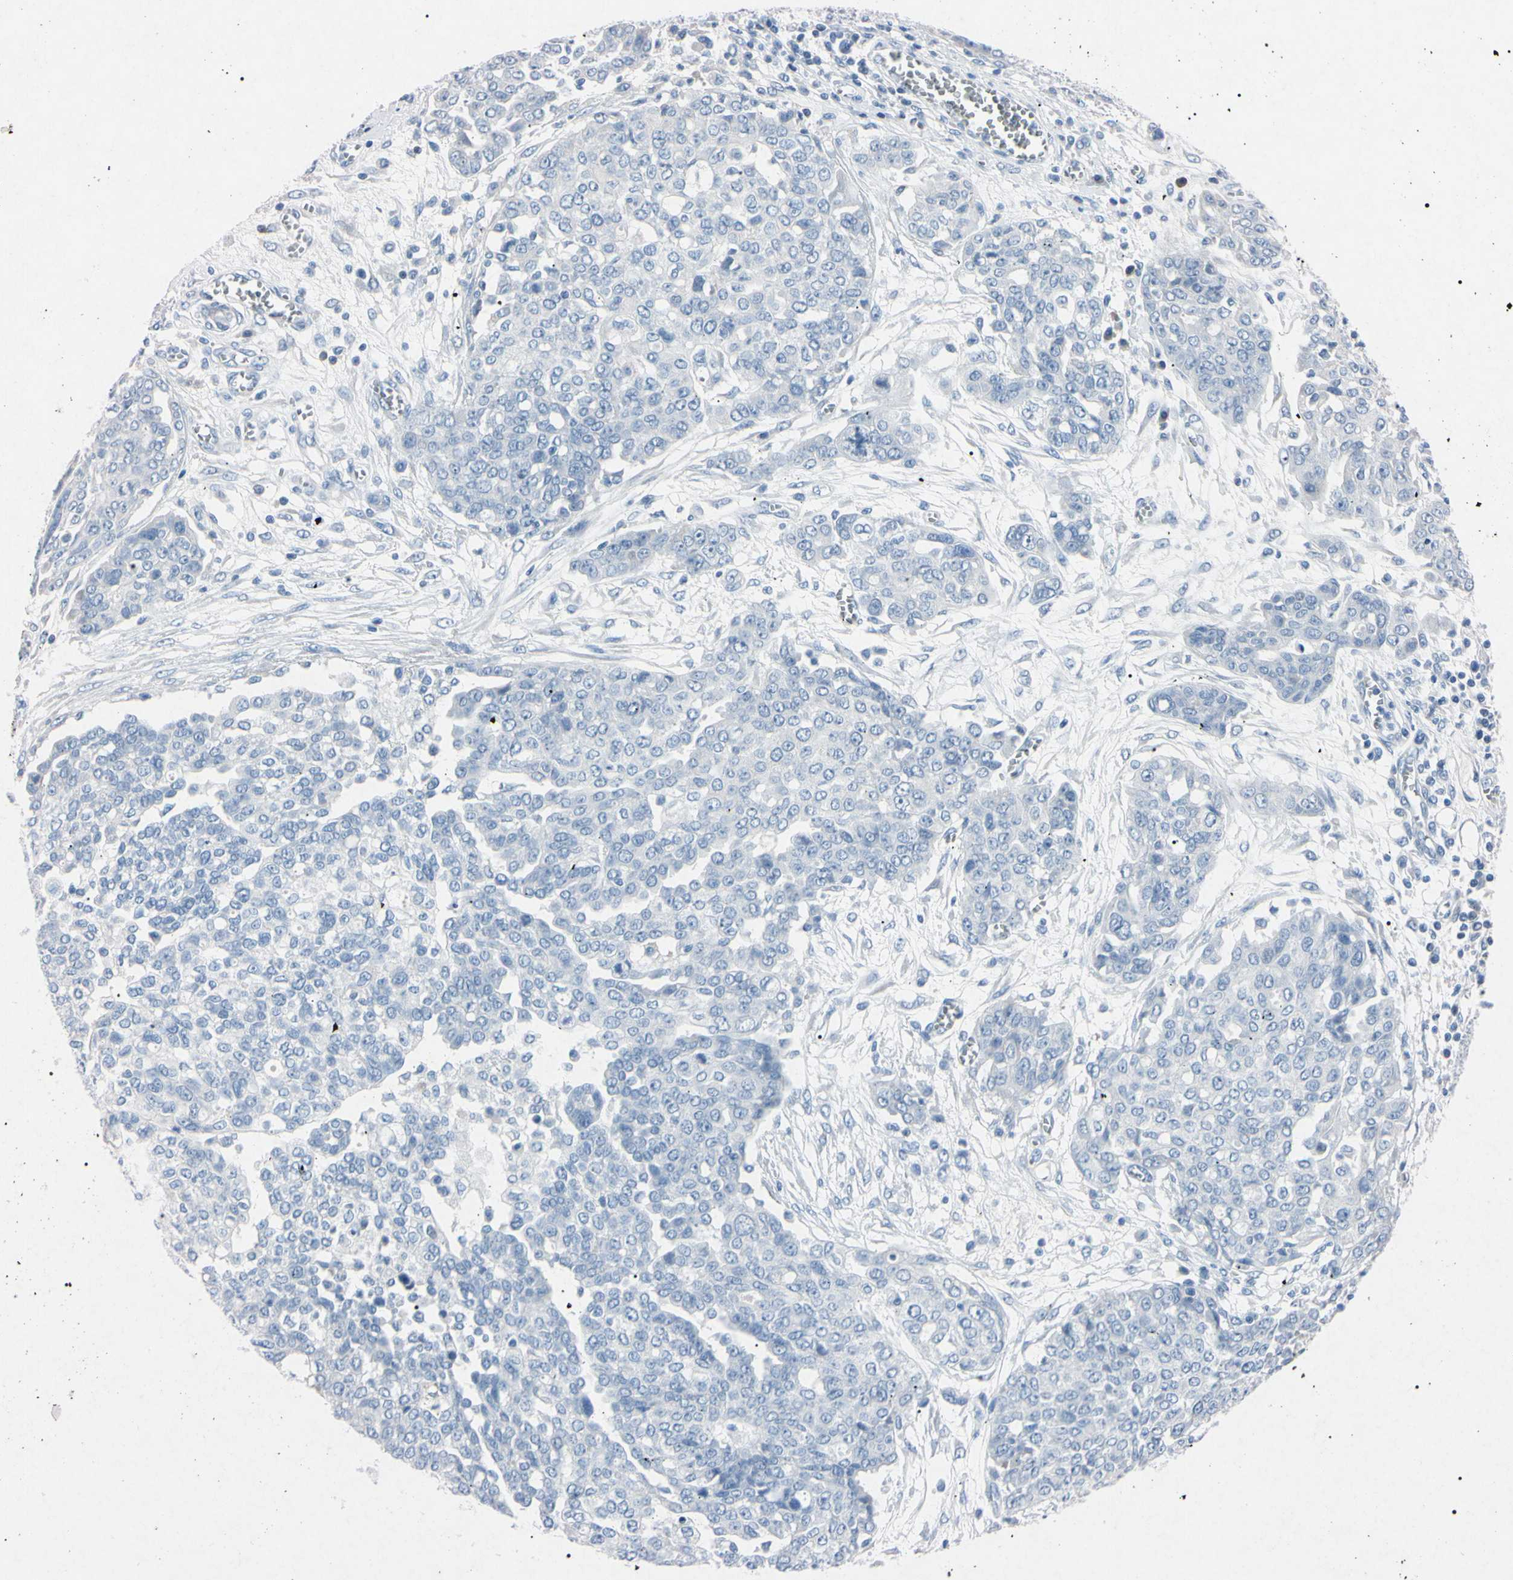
{"staining": {"intensity": "negative", "quantity": "none", "location": "none"}, "tissue": "ovarian cancer", "cell_type": "Tumor cells", "image_type": "cancer", "snomed": [{"axis": "morphology", "description": "Cystadenocarcinoma, serous, NOS"}, {"axis": "topography", "description": "Soft tissue"}, {"axis": "topography", "description": "Ovary"}], "caption": "DAB immunohistochemical staining of ovarian serous cystadenocarcinoma exhibits no significant staining in tumor cells.", "gene": "ELN", "patient": {"sex": "female", "age": 57}}